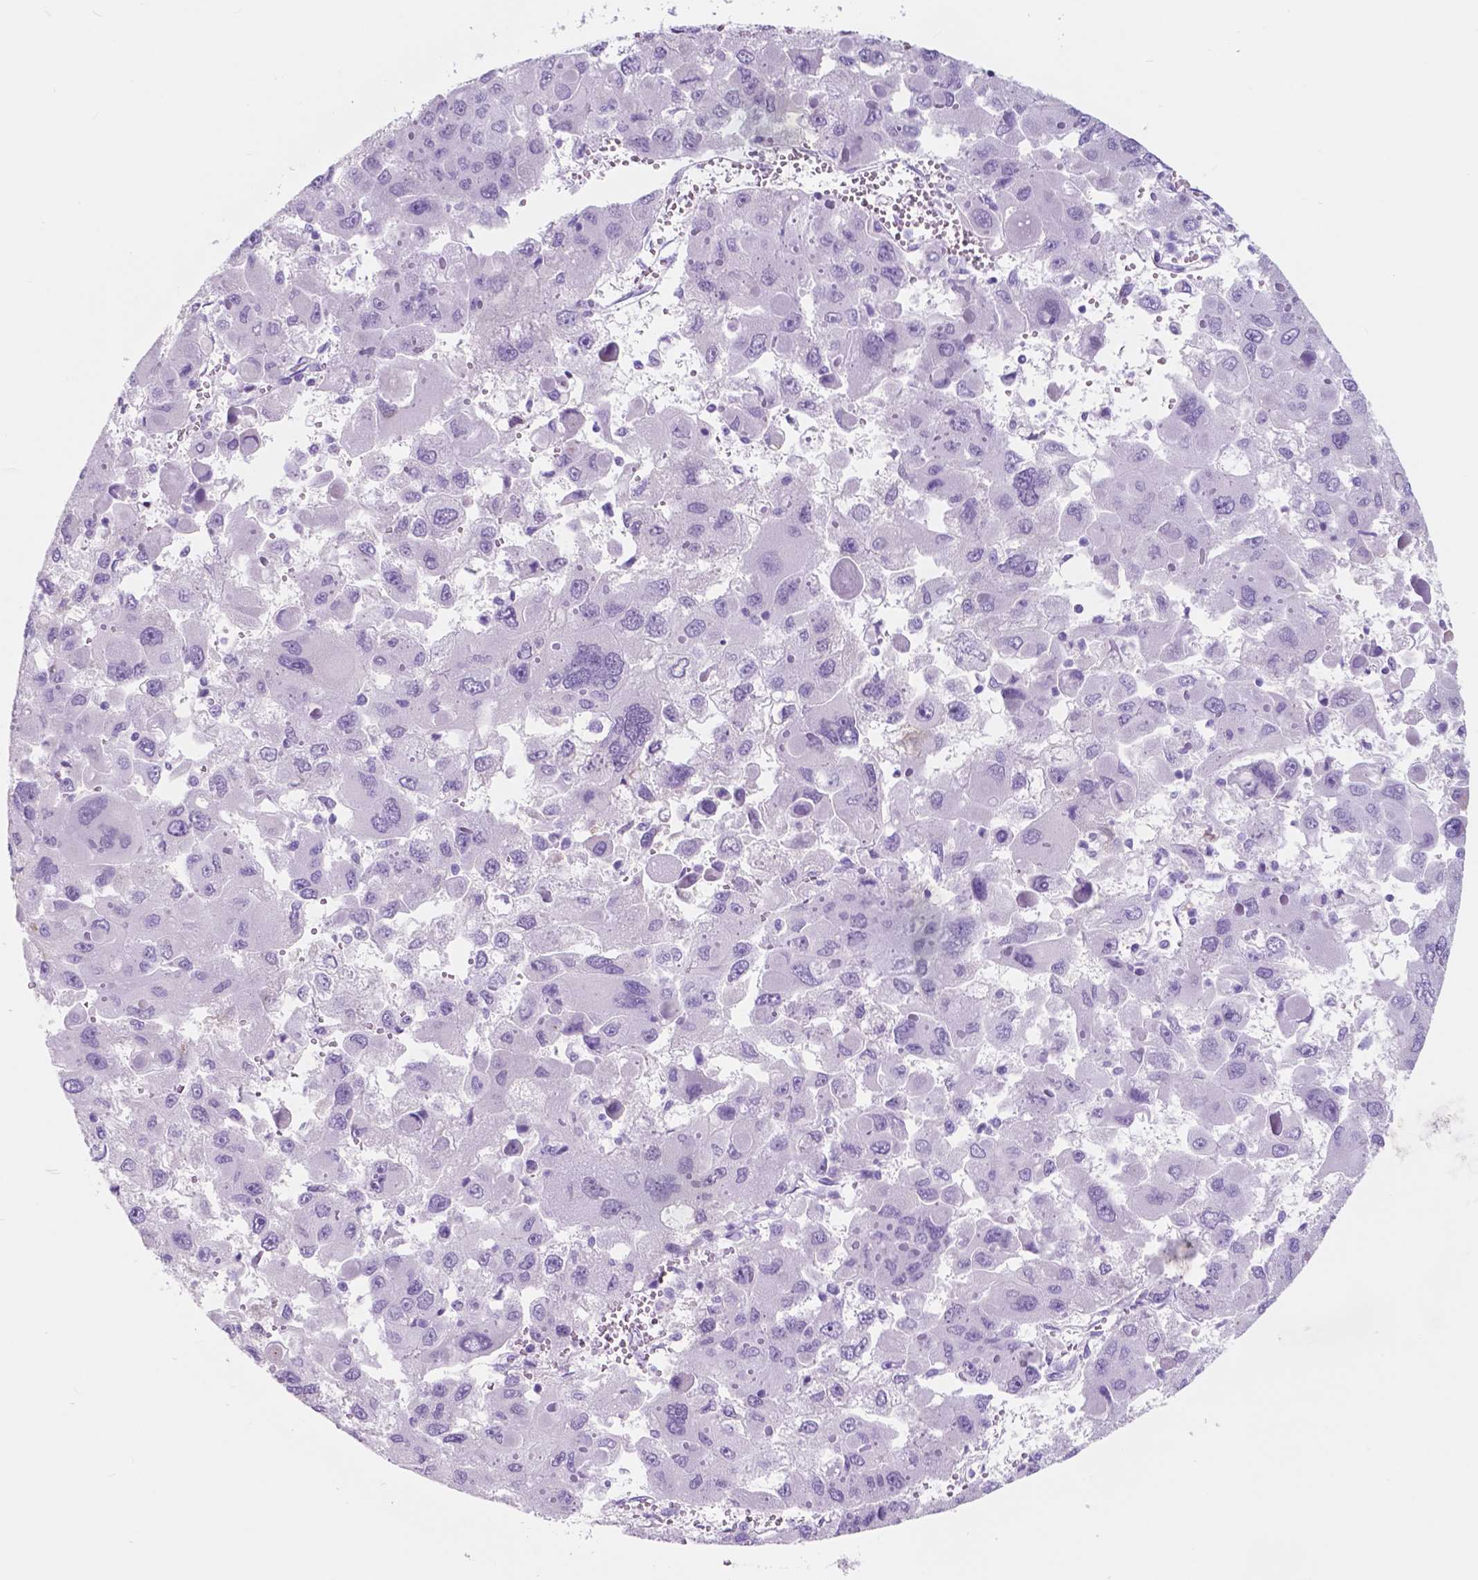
{"staining": {"intensity": "negative", "quantity": "none", "location": "none"}, "tissue": "liver cancer", "cell_type": "Tumor cells", "image_type": "cancer", "snomed": [{"axis": "morphology", "description": "Carcinoma, Hepatocellular, NOS"}, {"axis": "topography", "description": "Liver"}], "caption": "High power microscopy histopathology image of an immunohistochemistry (IHC) histopathology image of hepatocellular carcinoma (liver), revealing no significant staining in tumor cells.", "gene": "CUZD1", "patient": {"sex": "female", "age": 41}}